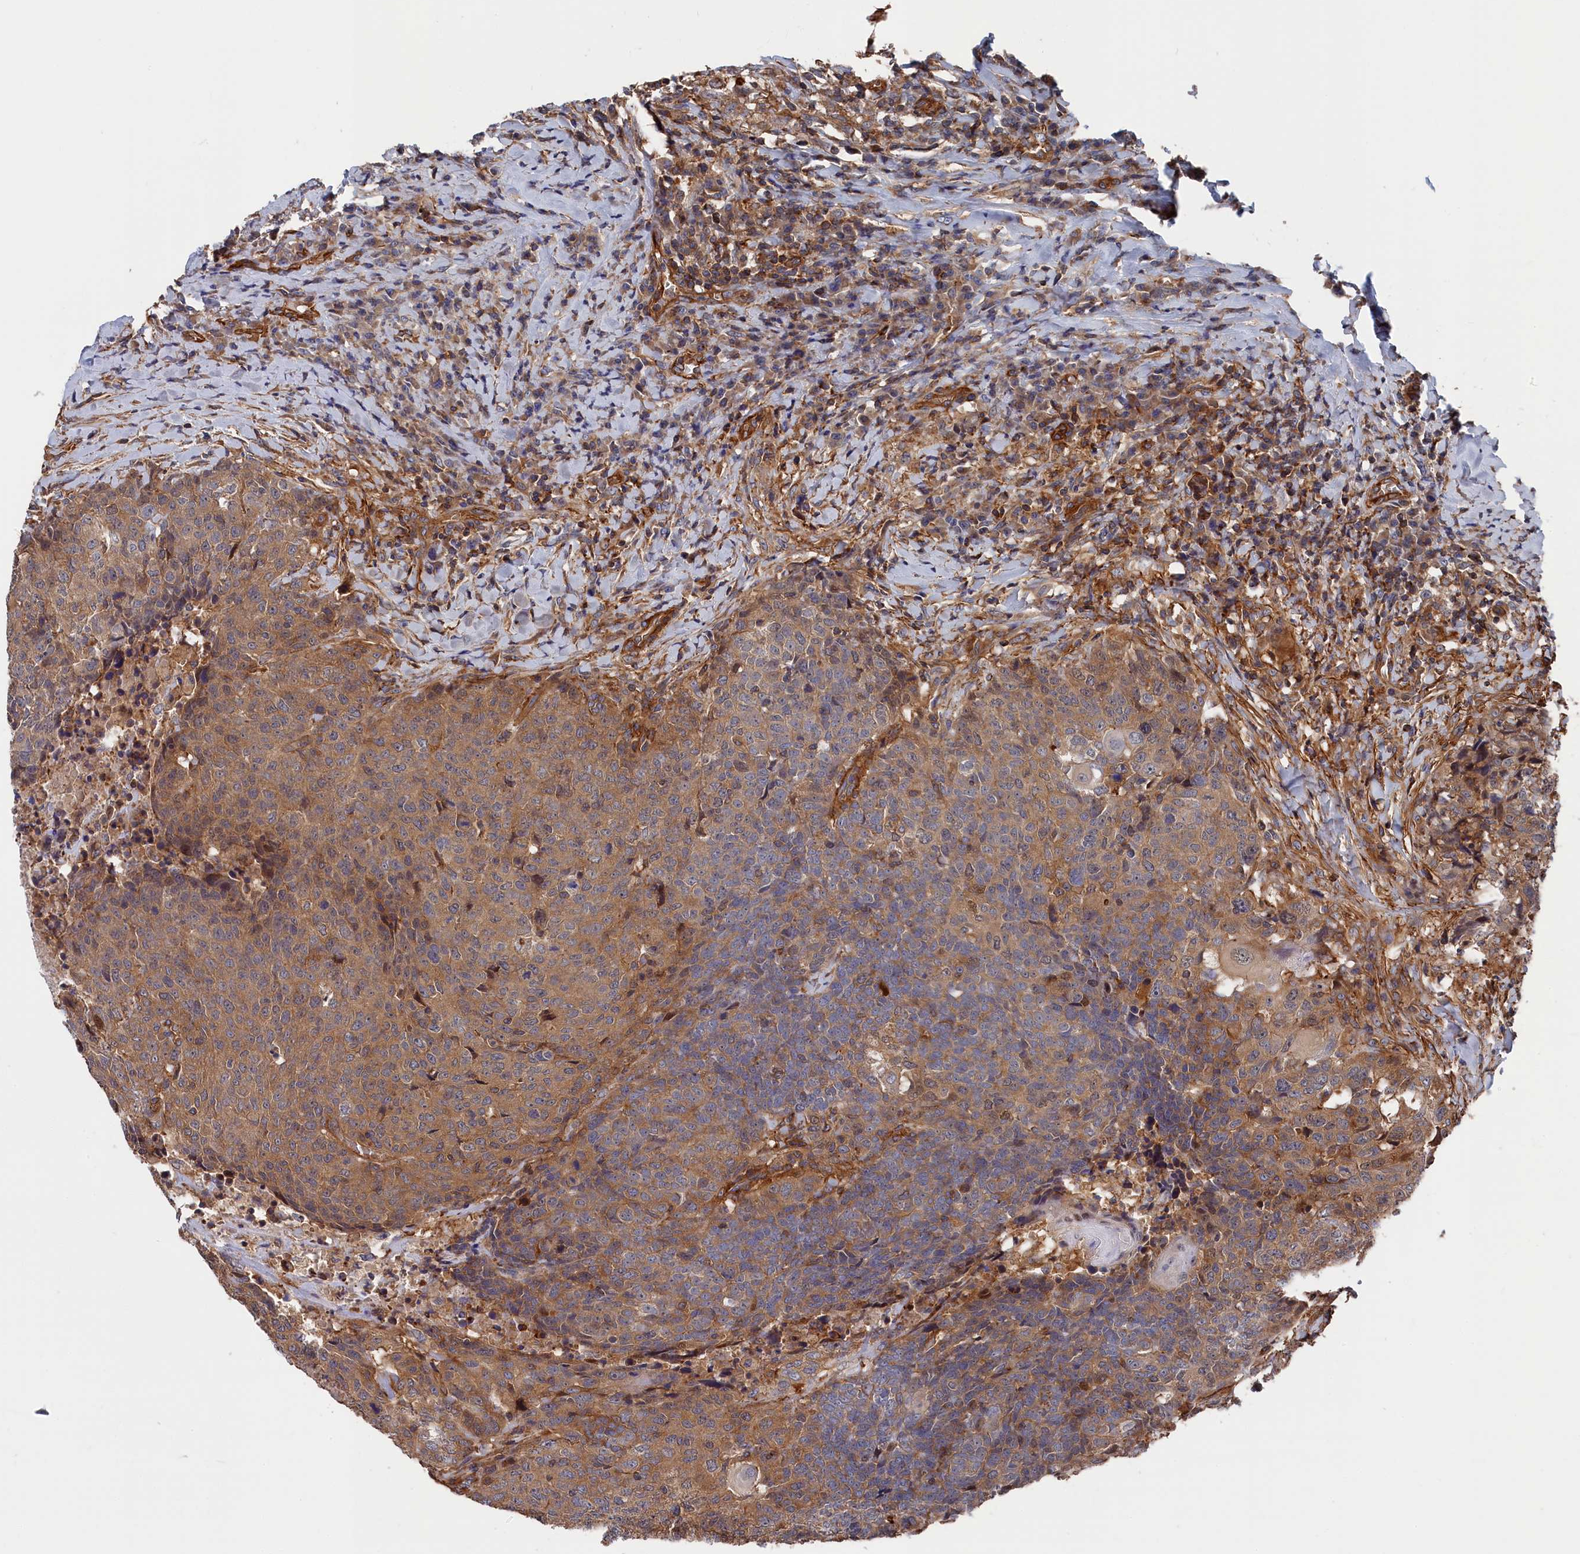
{"staining": {"intensity": "moderate", "quantity": ">75%", "location": "cytoplasmic/membranous"}, "tissue": "head and neck cancer", "cell_type": "Tumor cells", "image_type": "cancer", "snomed": [{"axis": "morphology", "description": "Squamous cell carcinoma, NOS"}, {"axis": "topography", "description": "Head-Neck"}], "caption": "High-magnification brightfield microscopy of head and neck cancer (squamous cell carcinoma) stained with DAB (brown) and counterstained with hematoxylin (blue). tumor cells exhibit moderate cytoplasmic/membranous expression is identified in about>75% of cells.", "gene": "LDHD", "patient": {"sex": "male", "age": 66}}